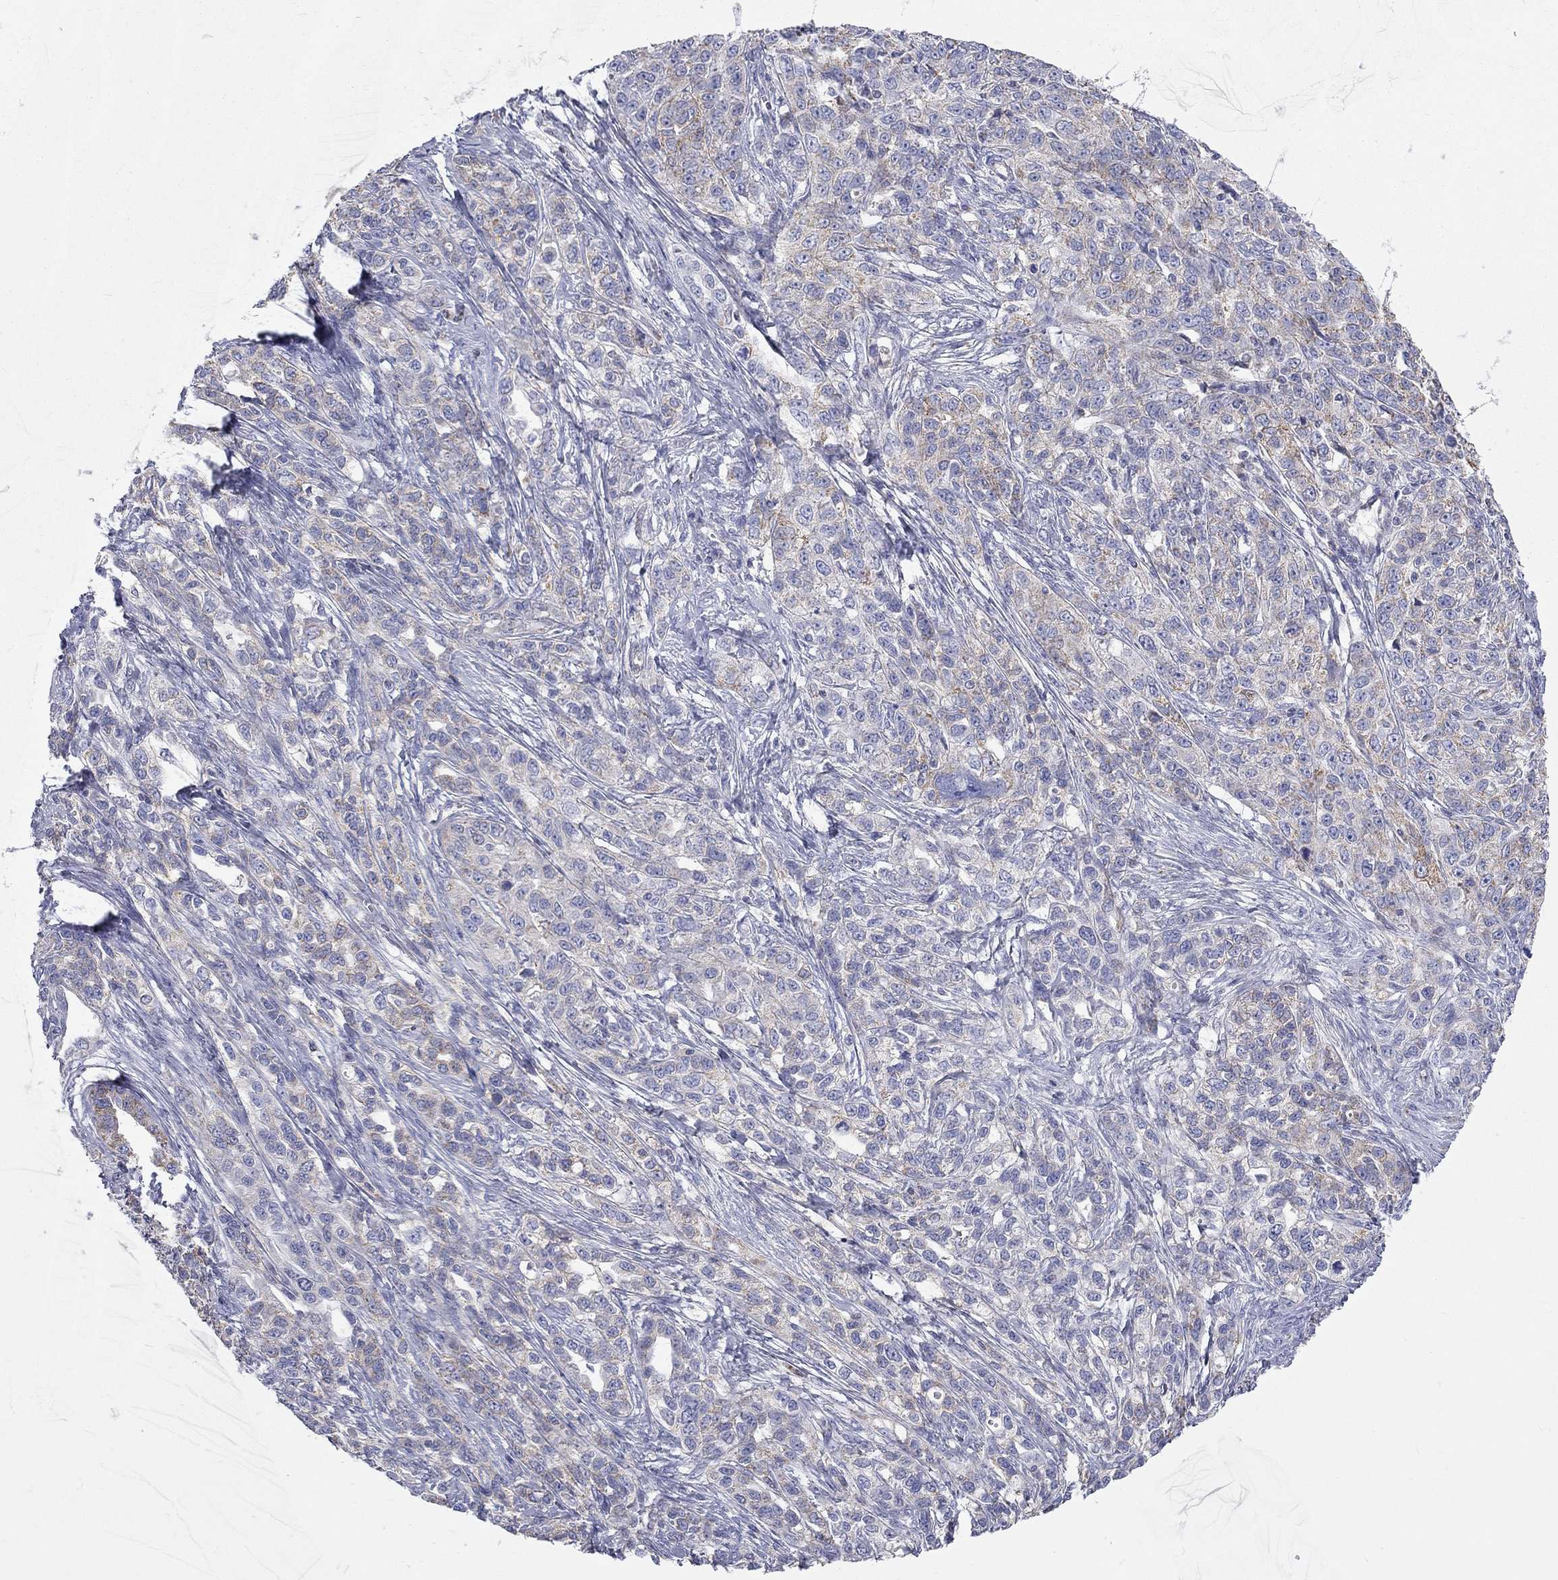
{"staining": {"intensity": "weak", "quantity": "<25%", "location": "cytoplasmic/membranous"}, "tissue": "ovarian cancer", "cell_type": "Tumor cells", "image_type": "cancer", "snomed": [{"axis": "morphology", "description": "Cystadenocarcinoma, serous, NOS"}, {"axis": "topography", "description": "Ovary"}], "caption": "Immunohistochemical staining of human ovarian cancer (serous cystadenocarcinoma) shows no significant expression in tumor cells.", "gene": "RCAN1", "patient": {"sex": "female", "age": 71}}